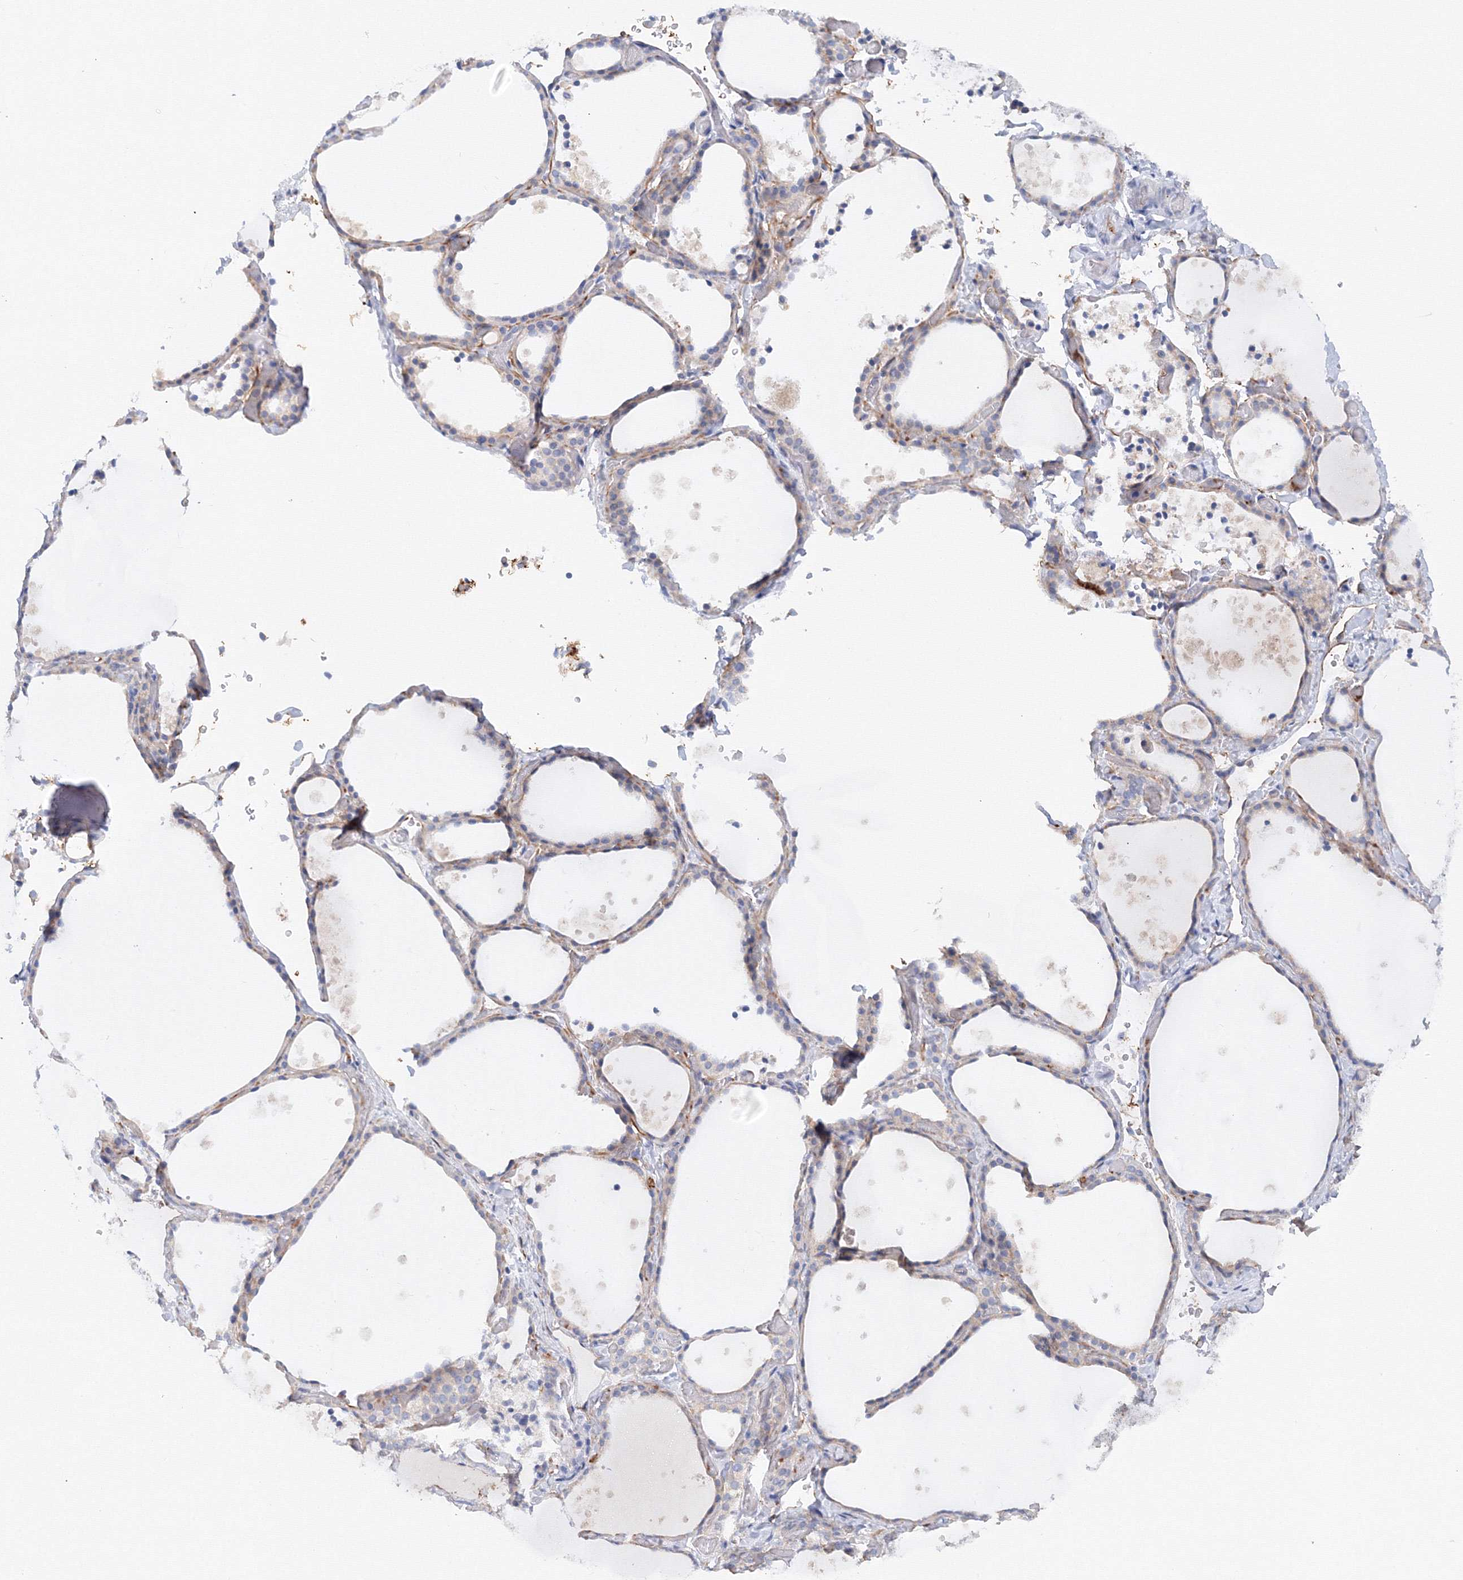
{"staining": {"intensity": "negative", "quantity": "none", "location": "none"}, "tissue": "thyroid gland", "cell_type": "Glandular cells", "image_type": "normal", "snomed": [{"axis": "morphology", "description": "Normal tissue, NOS"}, {"axis": "topography", "description": "Thyroid gland"}], "caption": "This is an IHC histopathology image of benign thyroid gland. There is no expression in glandular cells.", "gene": "TAMM41", "patient": {"sex": "female", "age": 44}}